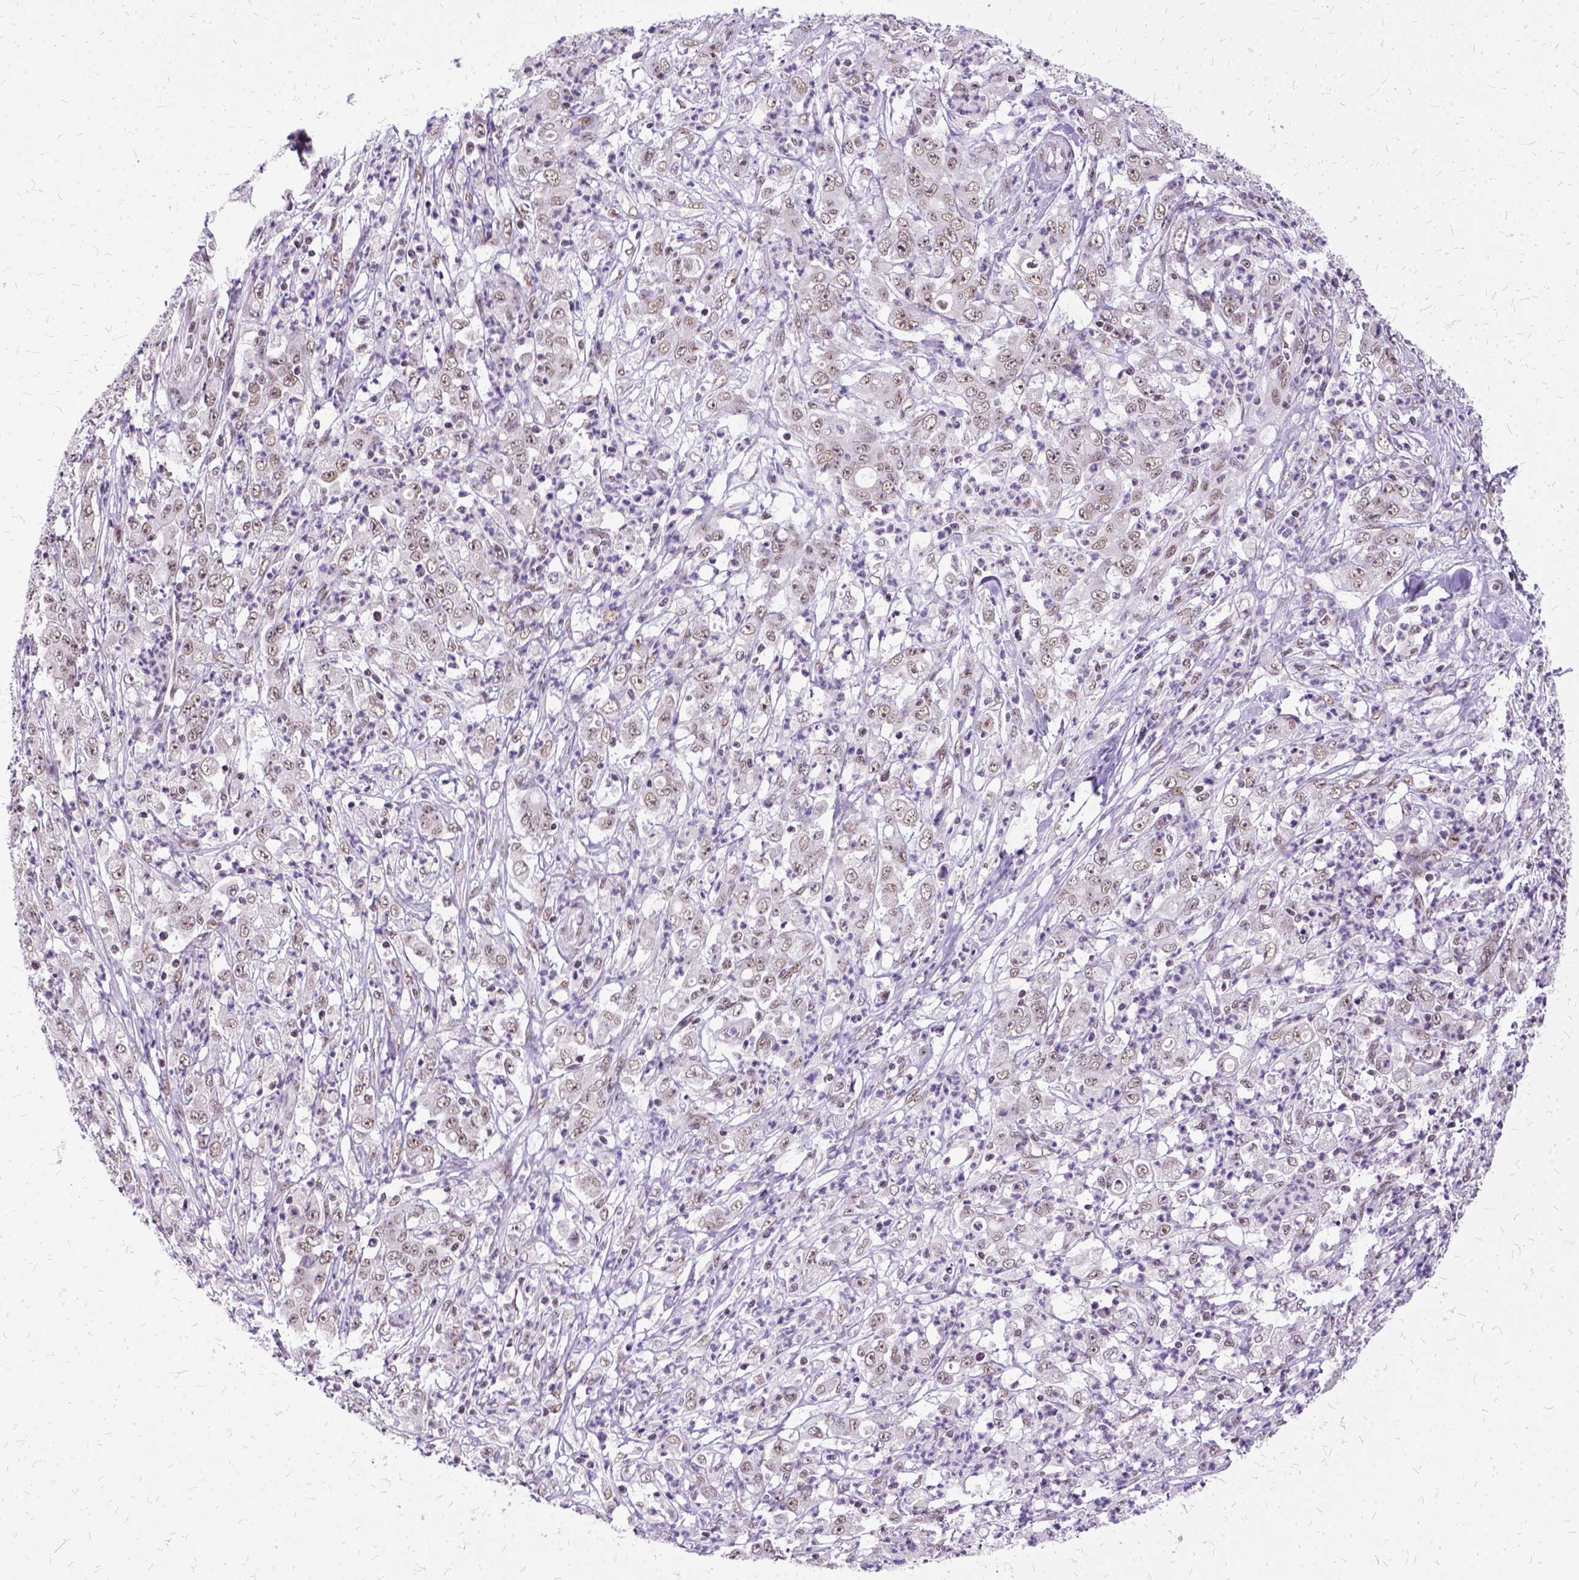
{"staining": {"intensity": "weak", "quantity": ">75%", "location": "nuclear"}, "tissue": "stomach cancer", "cell_type": "Tumor cells", "image_type": "cancer", "snomed": [{"axis": "morphology", "description": "Adenocarcinoma, NOS"}, {"axis": "topography", "description": "Stomach, lower"}], "caption": "Adenocarcinoma (stomach) stained with DAB (3,3'-diaminobenzidine) immunohistochemistry (IHC) shows low levels of weak nuclear staining in approximately >75% of tumor cells. Ihc stains the protein of interest in brown and the nuclei are stained blue.", "gene": "SETD1A", "patient": {"sex": "female", "age": 71}}